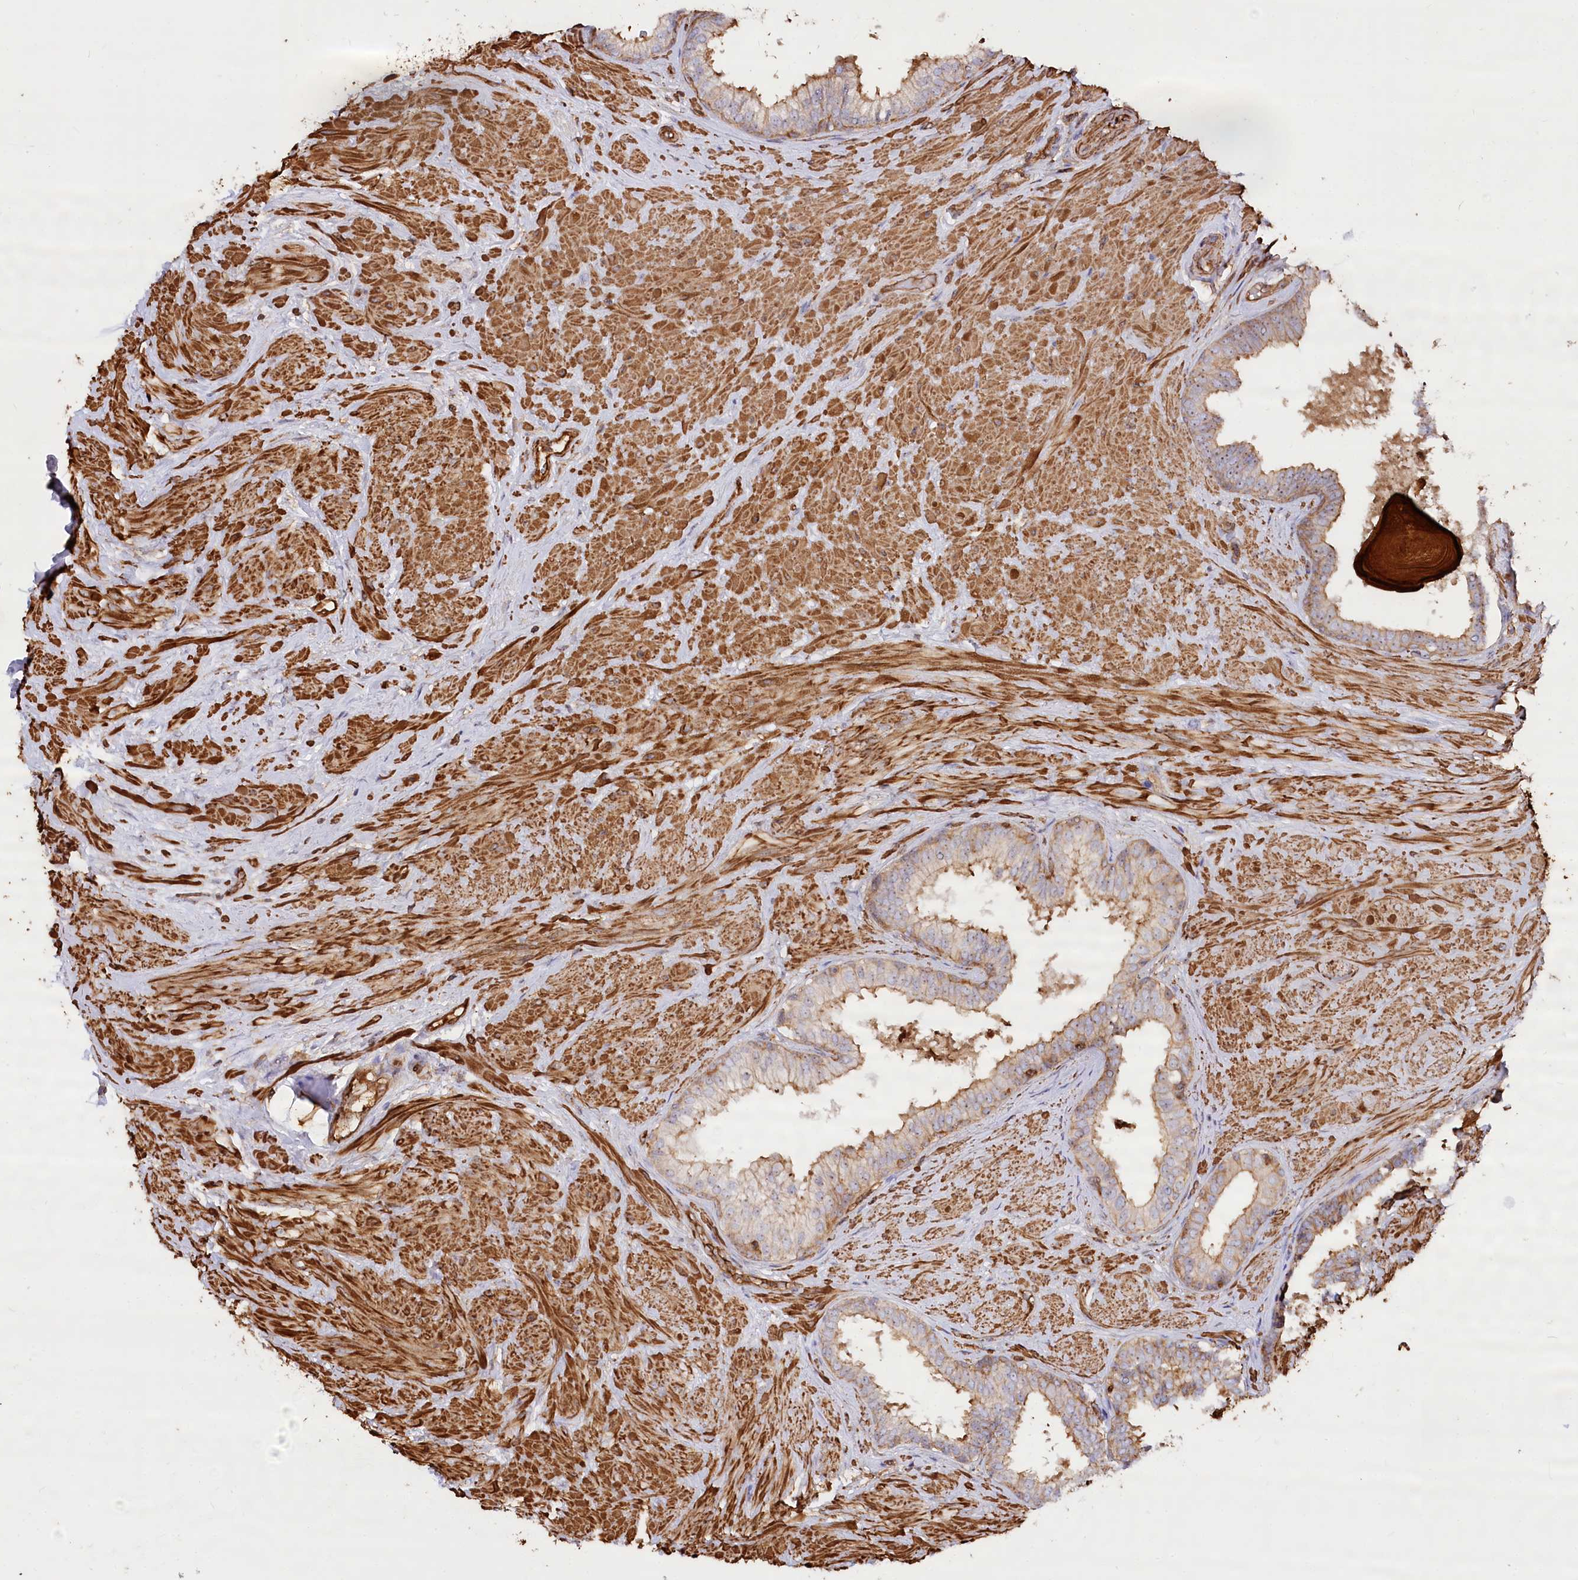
{"staining": {"intensity": "moderate", "quantity": "25%-75%", "location": "cytoplasmic/membranous"}, "tissue": "prostate", "cell_type": "Glandular cells", "image_type": "normal", "snomed": [{"axis": "morphology", "description": "Normal tissue, NOS"}, {"axis": "topography", "description": "Prostate"}], "caption": "A photomicrograph showing moderate cytoplasmic/membranous positivity in about 25%-75% of glandular cells in unremarkable prostate, as visualized by brown immunohistochemical staining.", "gene": "WDR36", "patient": {"sex": "male", "age": 48}}